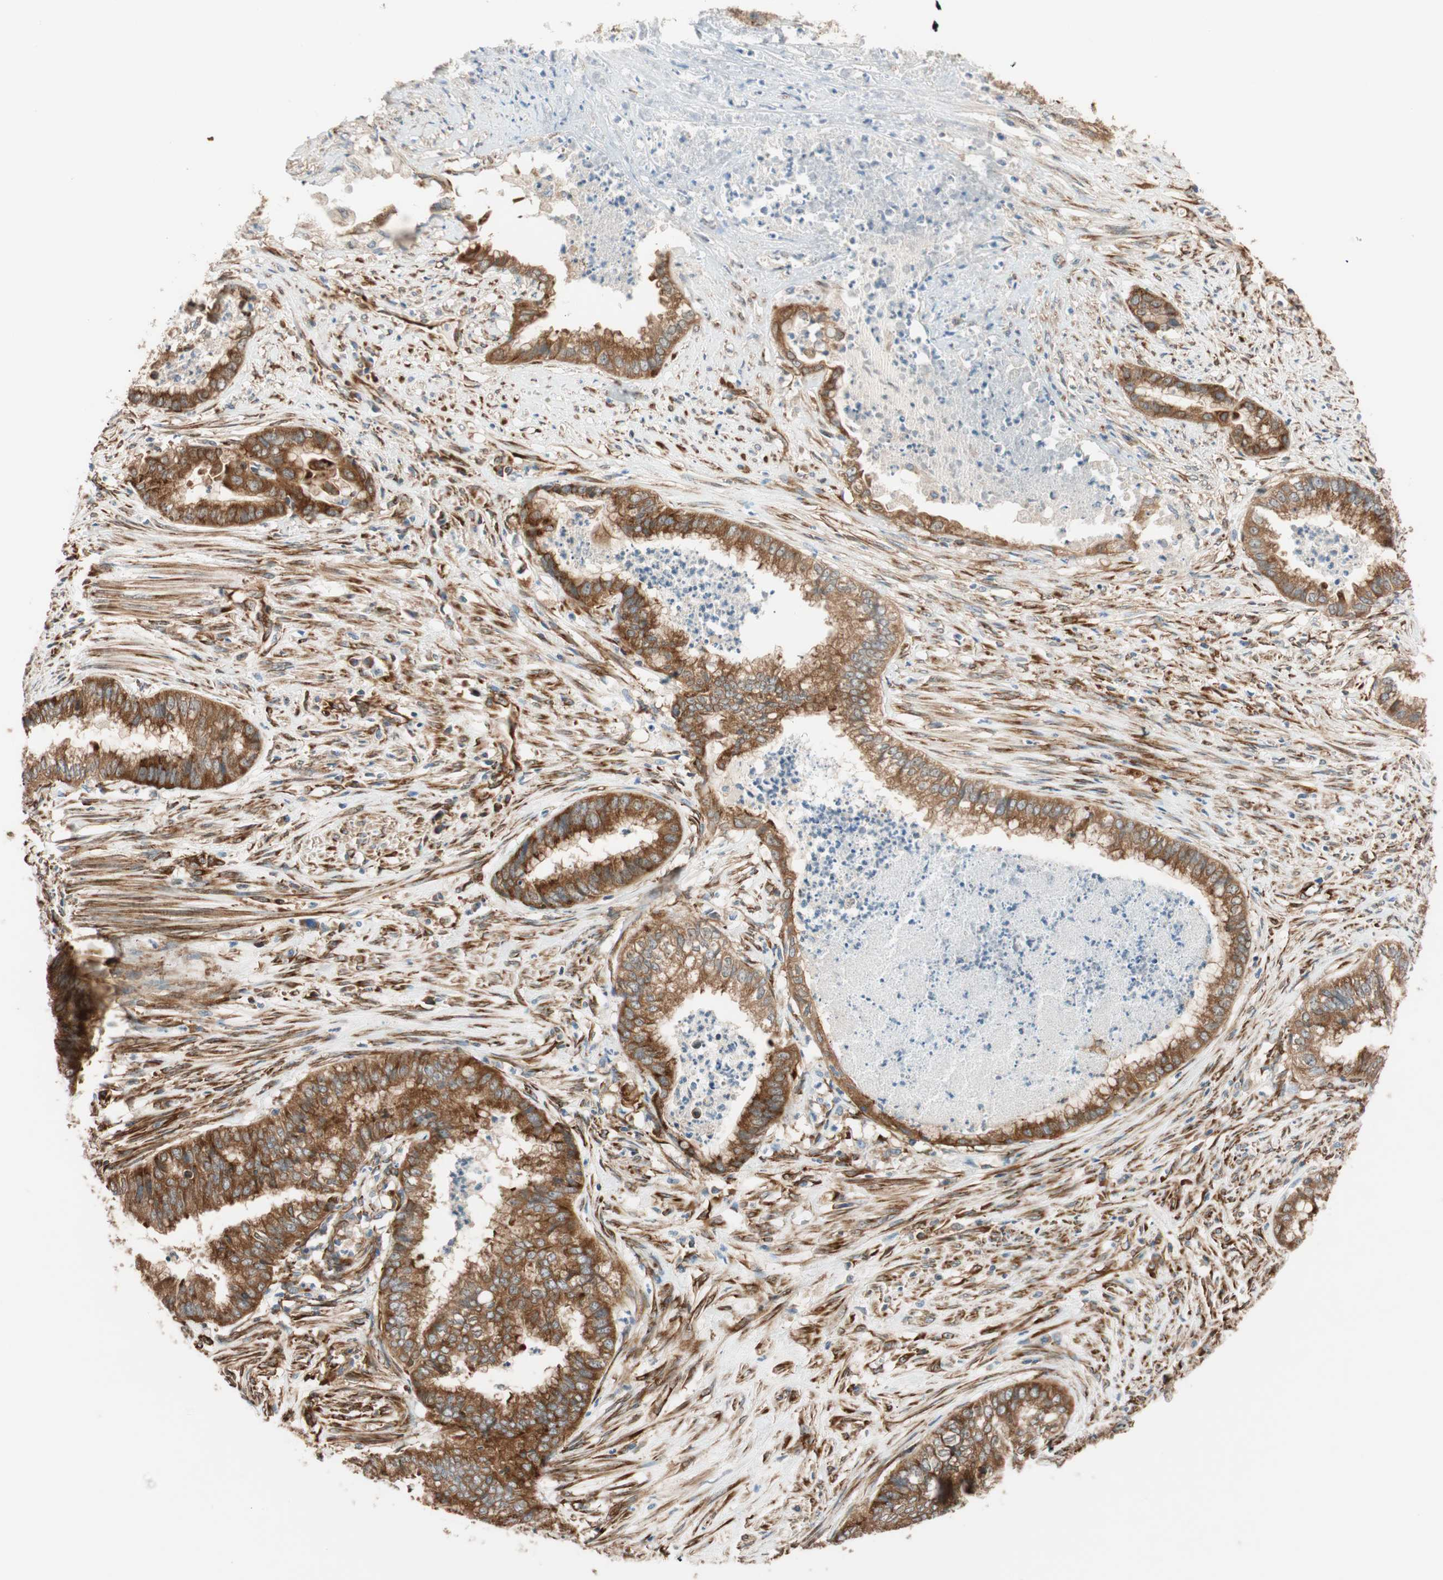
{"staining": {"intensity": "strong", "quantity": ">75%", "location": "cytoplasmic/membranous"}, "tissue": "endometrial cancer", "cell_type": "Tumor cells", "image_type": "cancer", "snomed": [{"axis": "morphology", "description": "Necrosis, NOS"}, {"axis": "morphology", "description": "Adenocarcinoma, NOS"}, {"axis": "topography", "description": "Endometrium"}], "caption": "DAB (3,3'-diaminobenzidine) immunohistochemical staining of human endometrial cancer exhibits strong cytoplasmic/membranous protein expression in approximately >75% of tumor cells.", "gene": "WASL", "patient": {"sex": "female", "age": 79}}